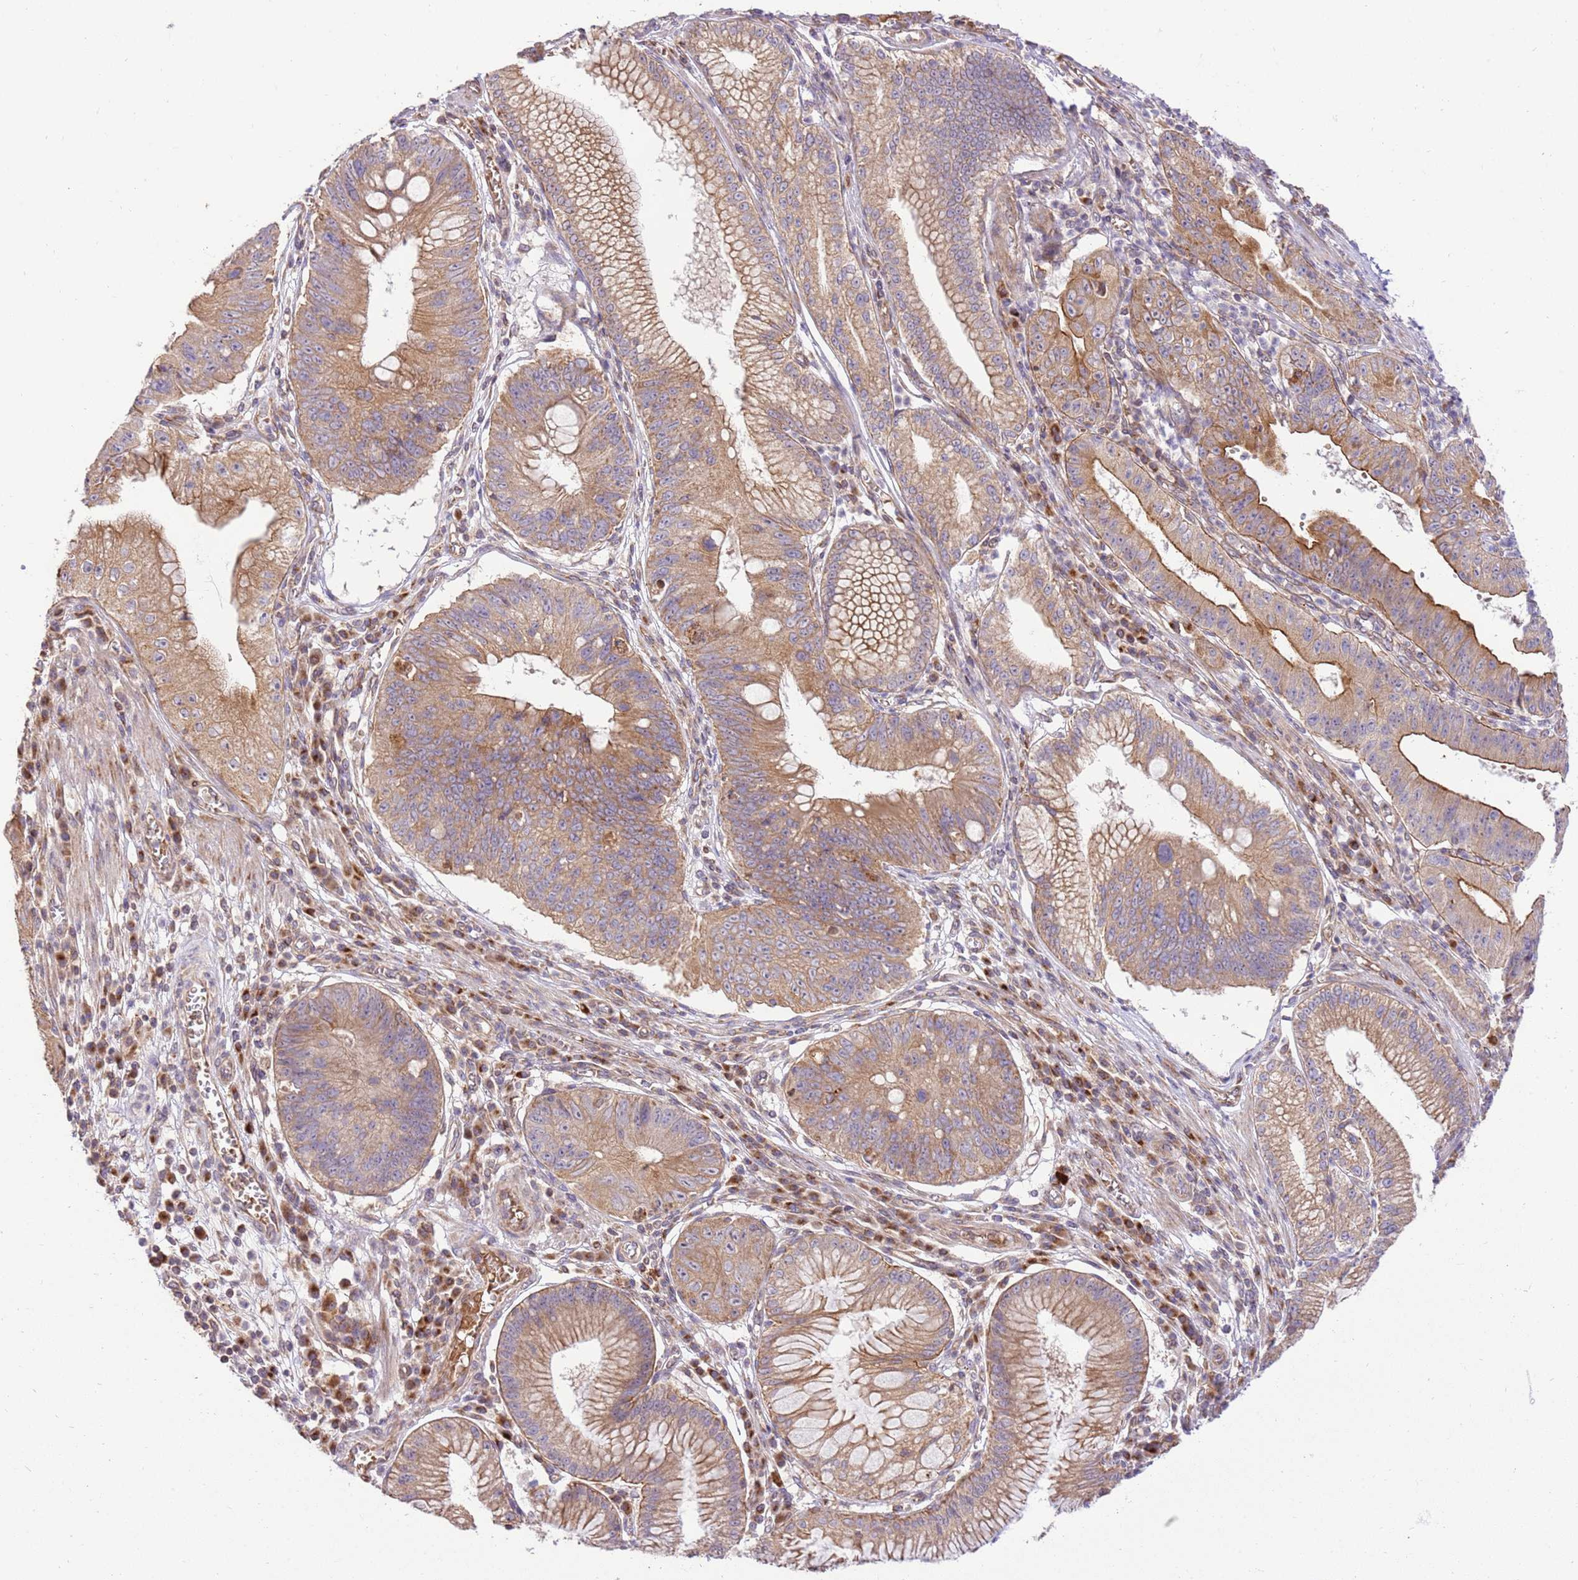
{"staining": {"intensity": "moderate", "quantity": ">75%", "location": "cytoplasmic/membranous"}, "tissue": "stomach cancer", "cell_type": "Tumor cells", "image_type": "cancer", "snomed": [{"axis": "morphology", "description": "Adenocarcinoma, NOS"}, {"axis": "topography", "description": "Stomach"}], "caption": "An IHC image of tumor tissue is shown. Protein staining in brown highlights moderate cytoplasmic/membranous positivity in stomach cancer (adenocarcinoma) within tumor cells.", "gene": "SPATA2L", "patient": {"sex": "male", "age": 59}}